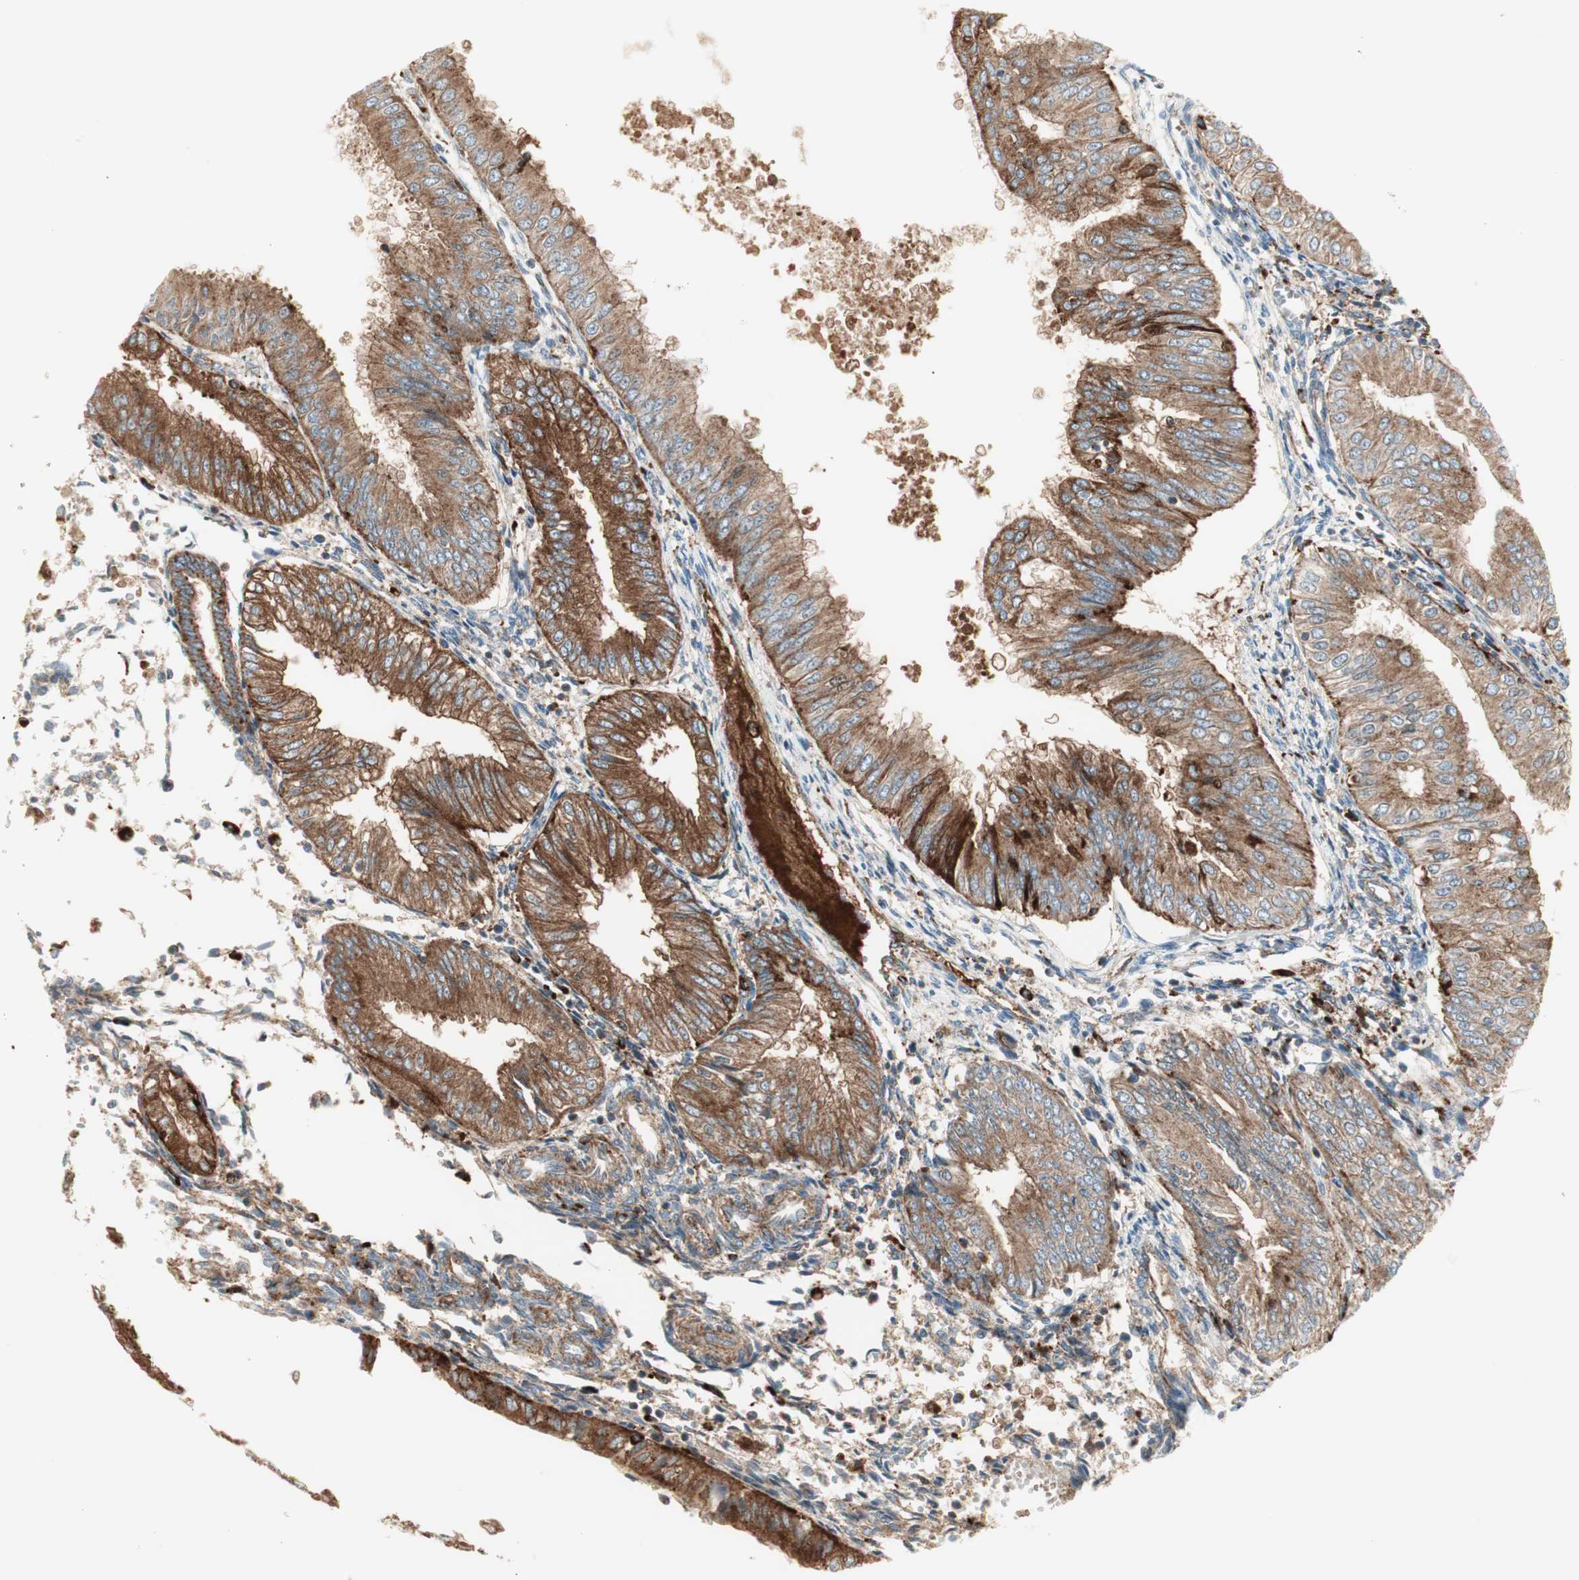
{"staining": {"intensity": "moderate", "quantity": "25%-75%", "location": "cytoplasmic/membranous"}, "tissue": "endometrial cancer", "cell_type": "Tumor cells", "image_type": "cancer", "snomed": [{"axis": "morphology", "description": "Adenocarcinoma, NOS"}, {"axis": "topography", "description": "Endometrium"}], "caption": "Immunohistochemical staining of human endometrial adenocarcinoma reveals medium levels of moderate cytoplasmic/membranous positivity in approximately 25%-75% of tumor cells. The staining was performed using DAB (3,3'-diaminobenzidine), with brown indicating positive protein expression. Nuclei are stained blue with hematoxylin.", "gene": "ATP6V1G1", "patient": {"sex": "female", "age": 53}}